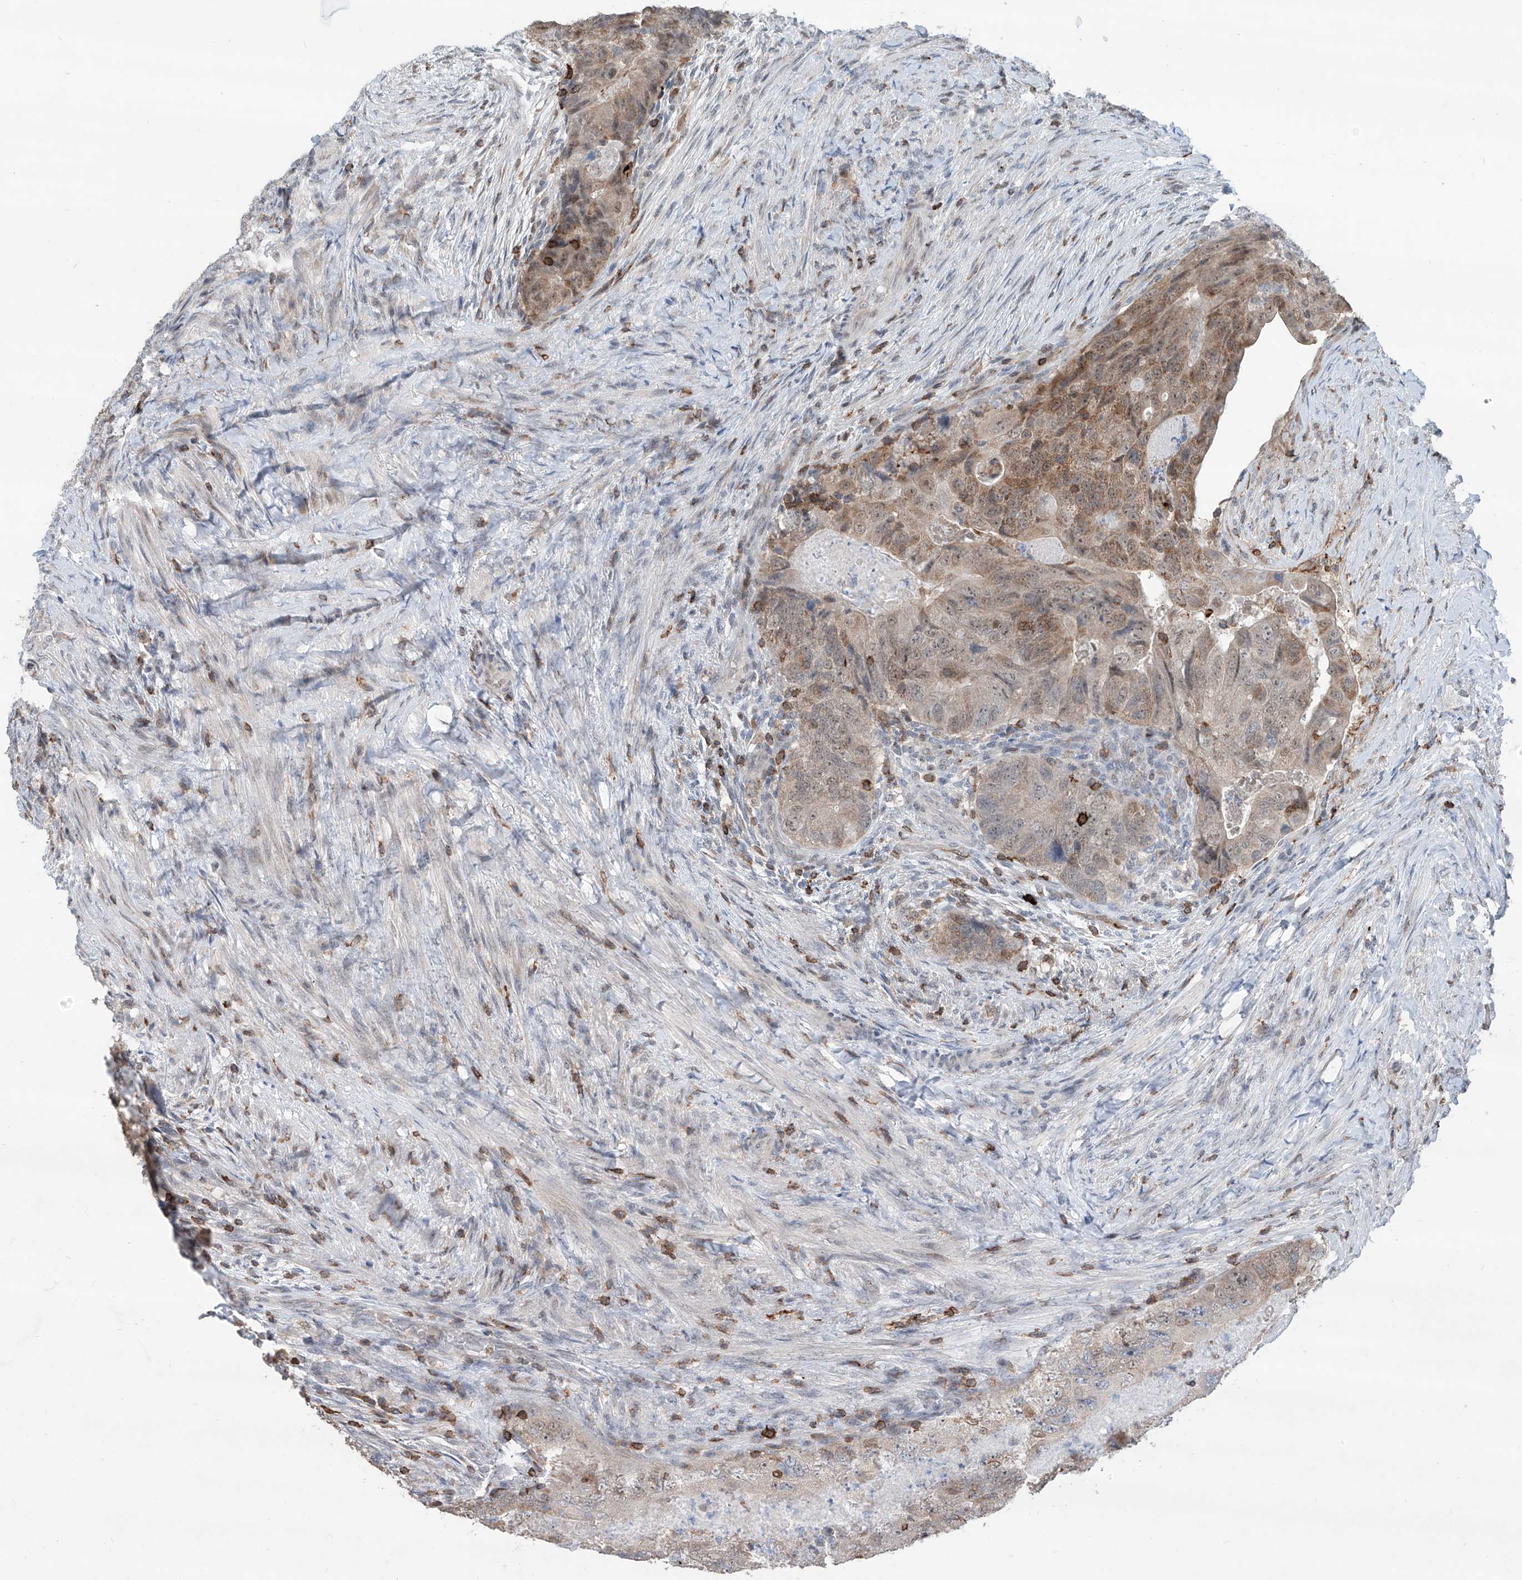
{"staining": {"intensity": "moderate", "quantity": "<25%", "location": "cytoplasmic/membranous"}, "tissue": "colorectal cancer", "cell_type": "Tumor cells", "image_type": "cancer", "snomed": [{"axis": "morphology", "description": "Adenocarcinoma, NOS"}, {"axis": "topography", "description": "Rectum"}], "caption": "Protein positivity by immunohistochemistry (IHC) reveals moderate cytoplasmic/membranous staining in about <25% of tumor cells in colorectal cancer (adenocarcinoma).", "gene": "ZBTB48", "patient": {"sex": "male", "age": 63}}